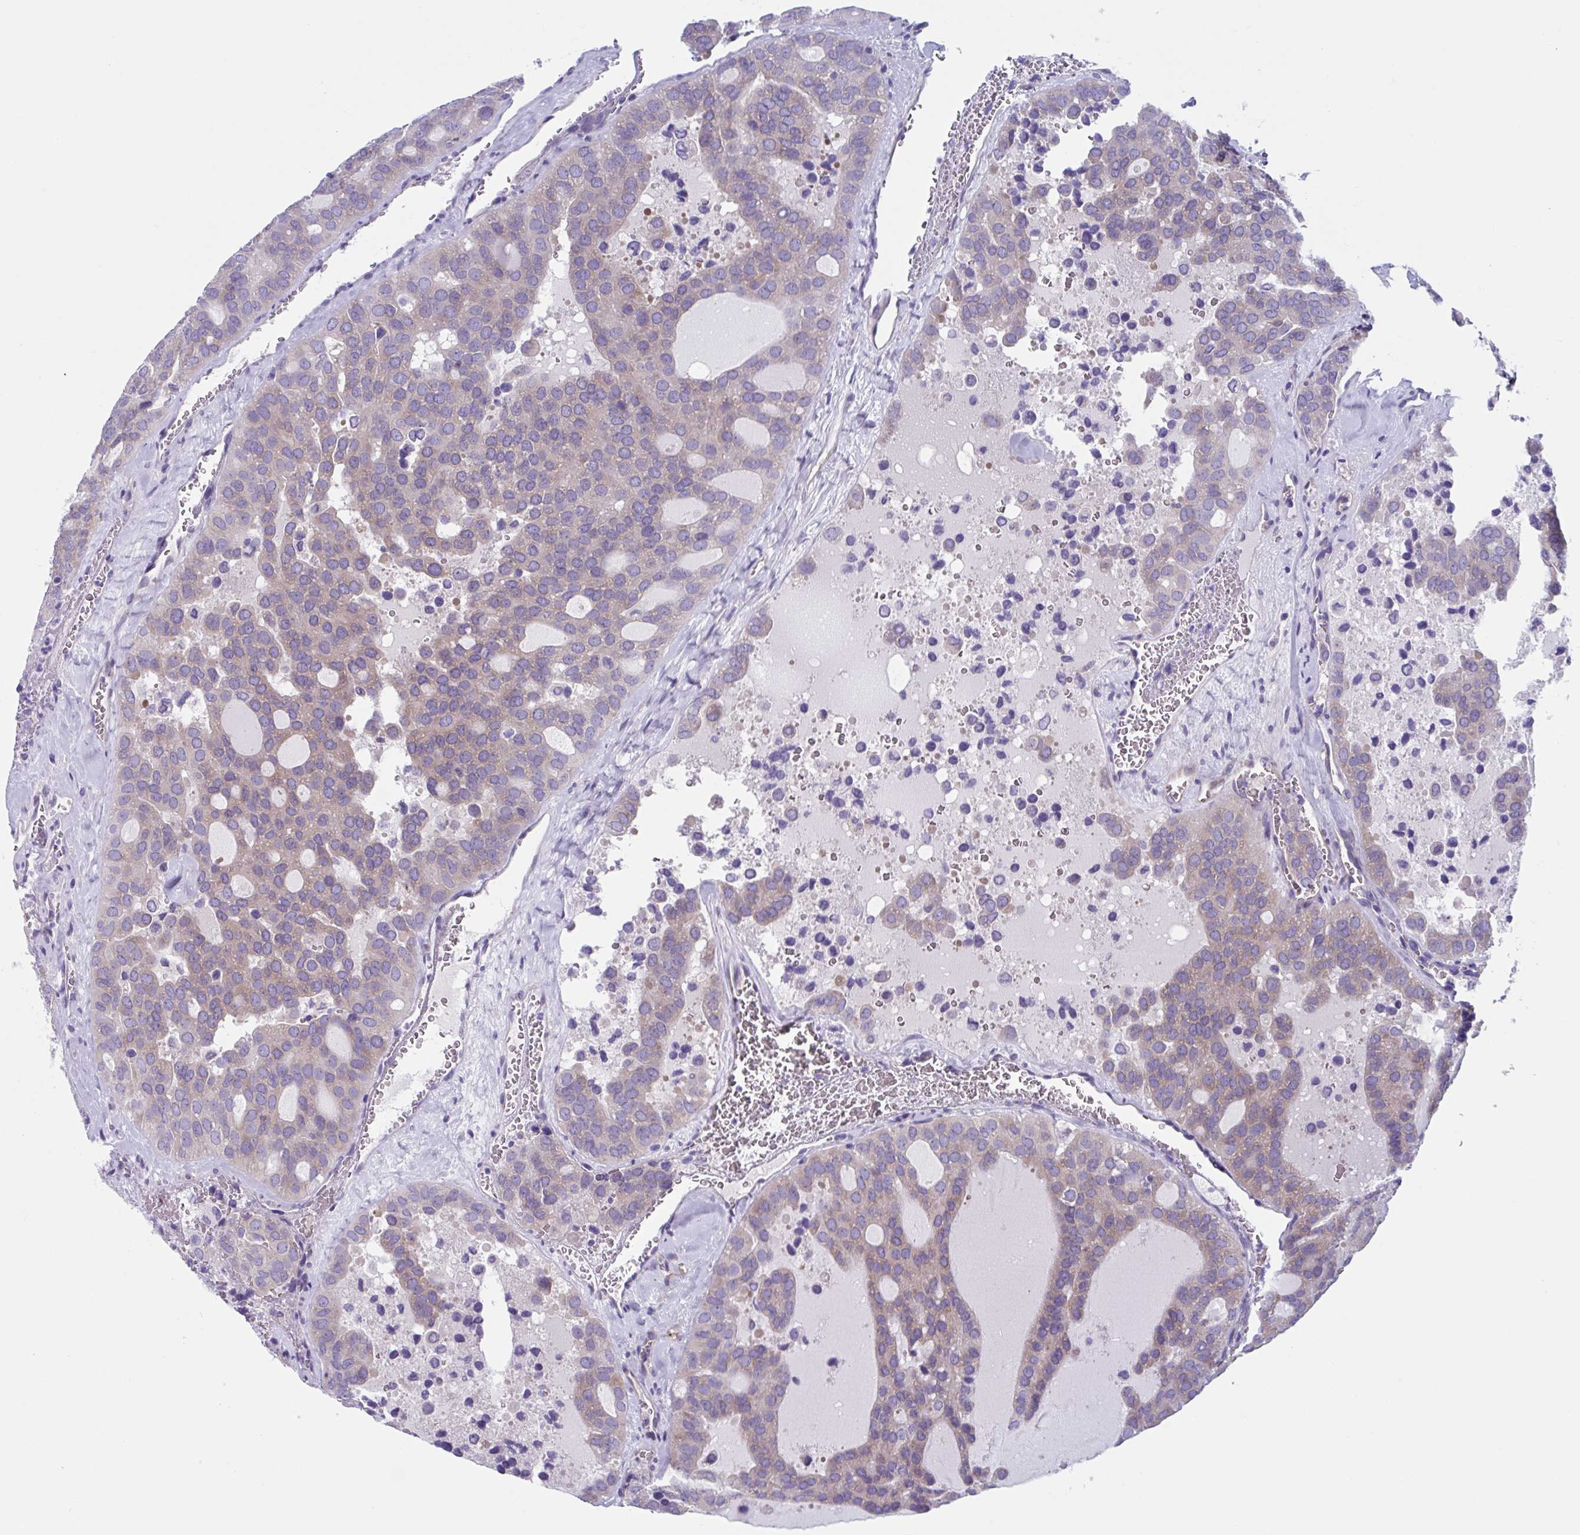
{"staining": {"intensity": "weak", "quantity": "<25%", "location": "cytoplasmic/membranous"}, "tissue": "thyroid cancer", "cell_type": "Tumor cells", "image_type": "cancer", "snomed": [{"axis": "morphology", "description": "Follicular adenoma carcinoma, NOS"}, {"axis": "topography", "description": "Thyroid gland"}], "caption": "Thyroid follicular adenoma carcinoma was stained to show a protein in brown. There is no significant staining in tumor cells. The staining is performed using DAB brown chromogen with nuclei counter-stained in using hematoxylin.", "gene": "LPIN3", "patient": {"sex": "male", "age": 75}}